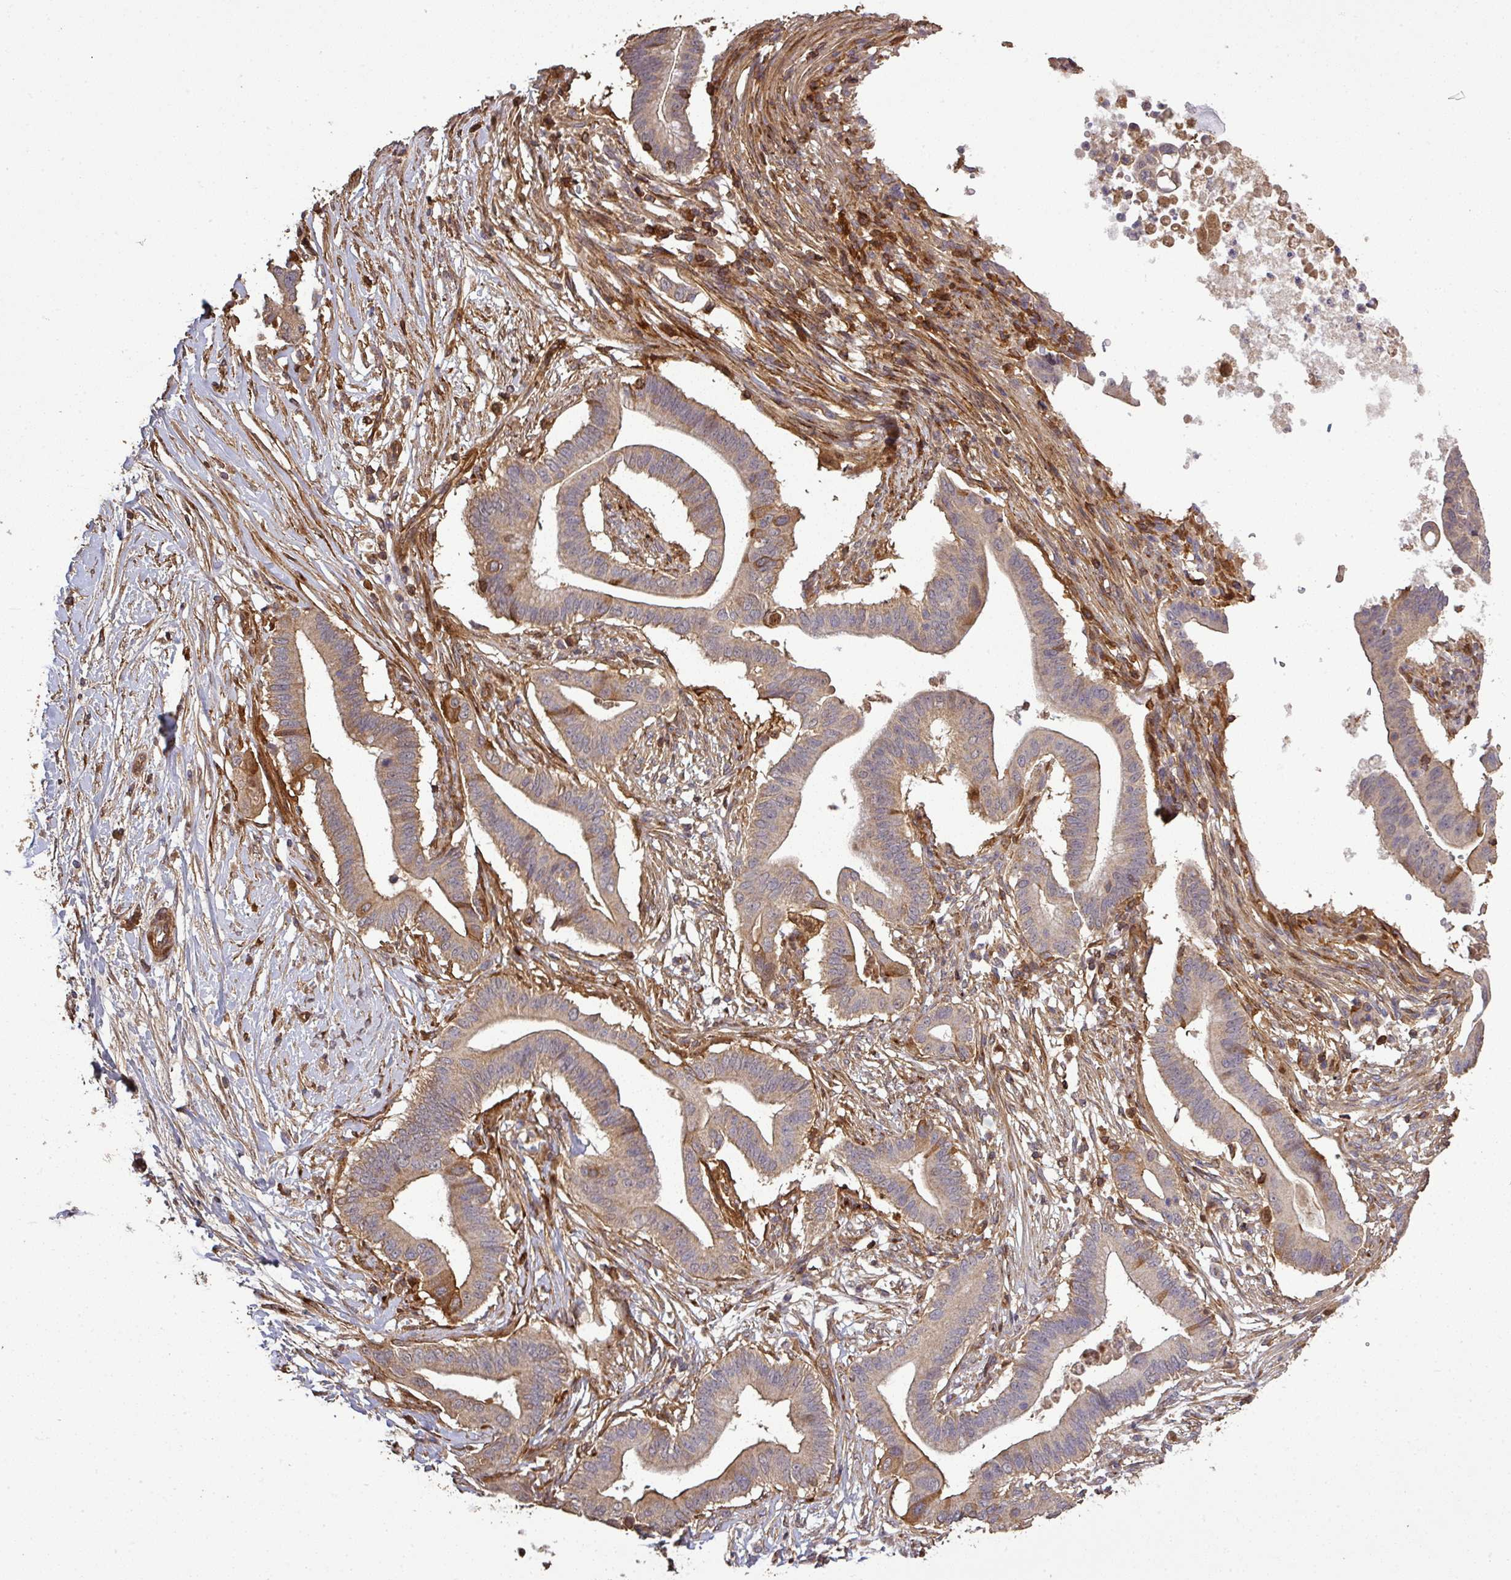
{"staining": {"intensity": "weak", "quantity": ">75%", "location": "cytoplasmic/membranous"}, "tissue": "pancreatic cancer", "cell_type": "Tumor cells", "image_type": "cancer", "snomed": [{"axis": "morphology", "description": "Adenocarcinoma, NOS"}, {"axis": "topography", "description": "Pancreas"}], "caption": "Adenocarcinoma (pancreatic) stained with a protein marker exhibits weak staining in tumor cells.", "gene": "ISLR", "patient": {"sex": "male", "age": 68}}